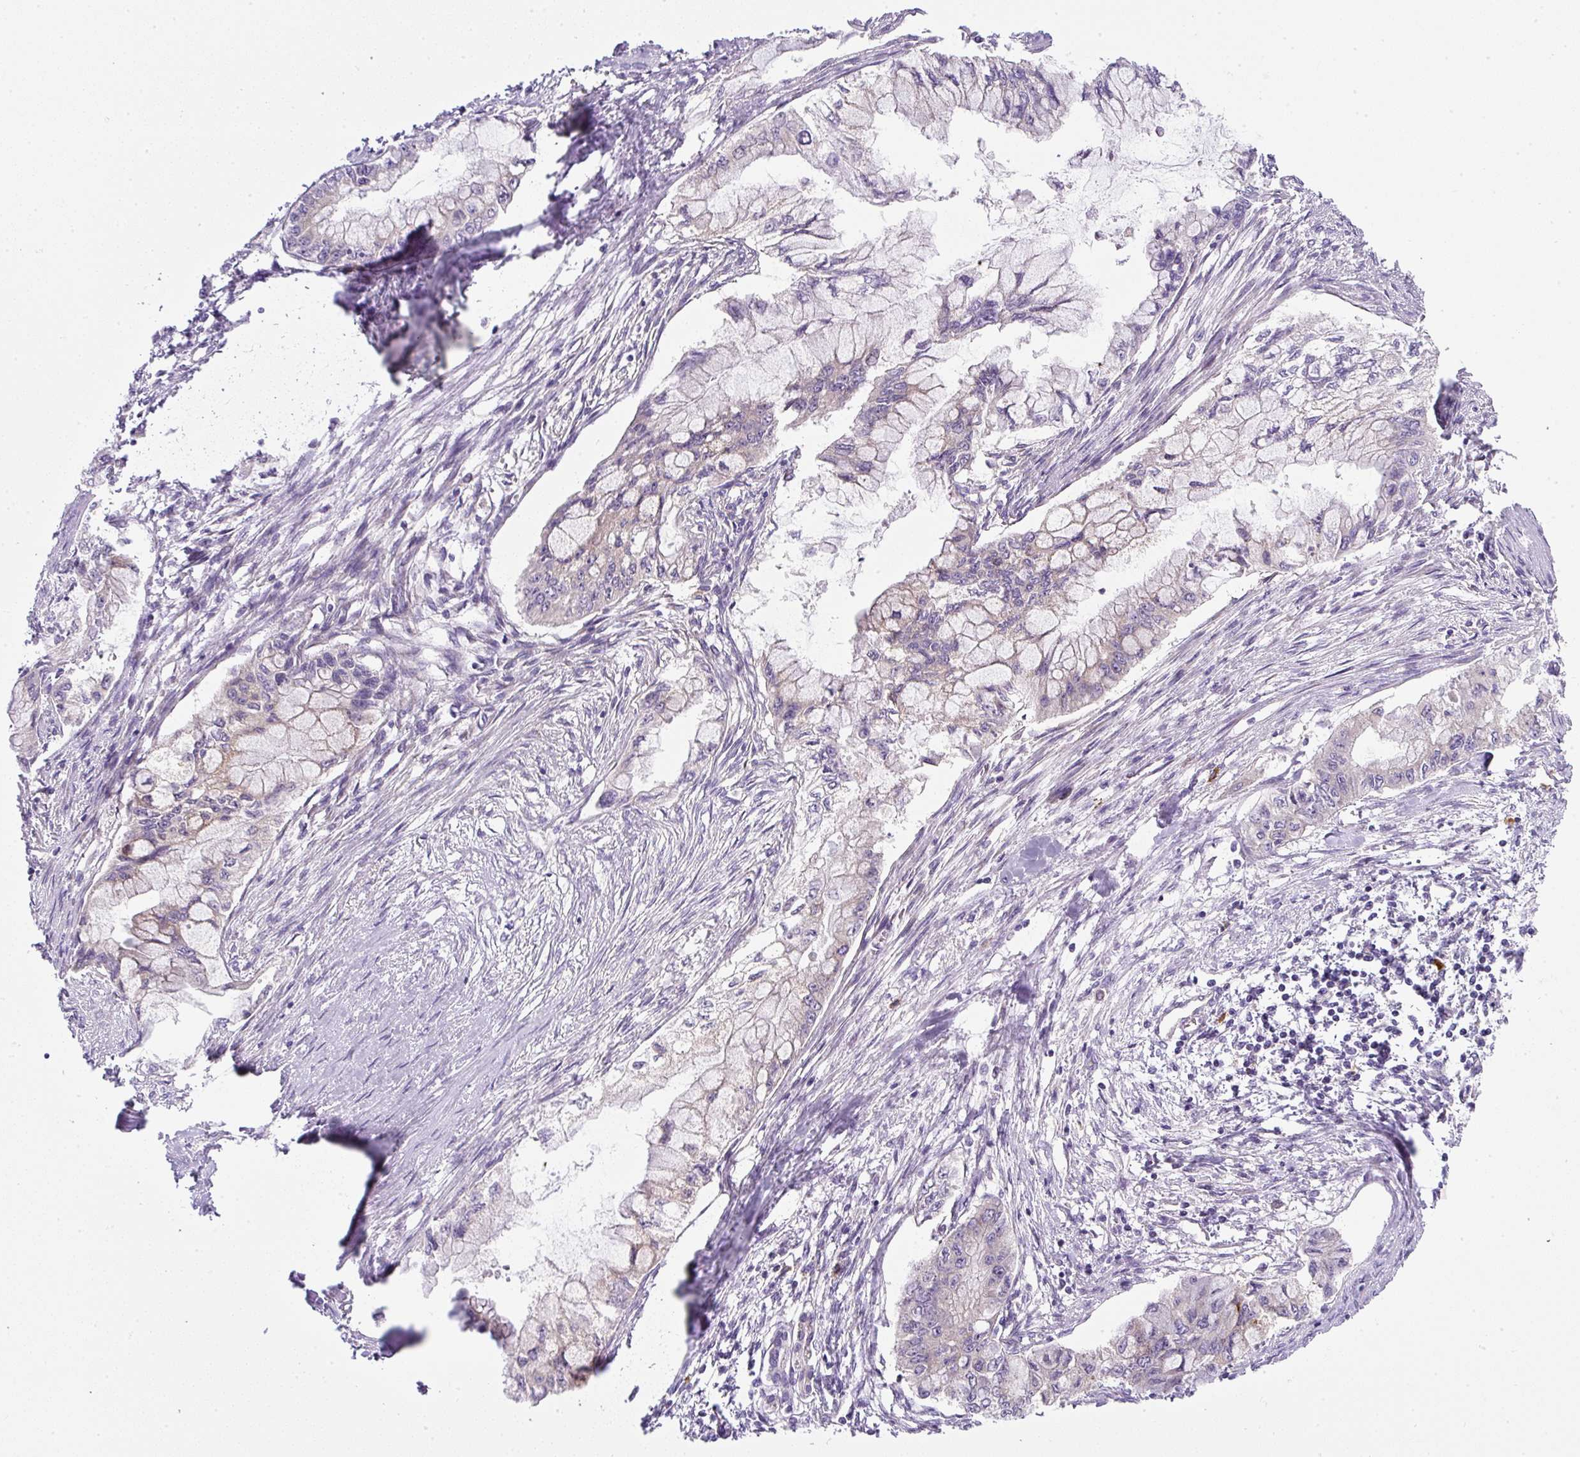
{"staining": {"intensity": "negative", "quantity": "none", "location": "none"}, "tissue": "pancreatic cancer", "cell_type": "Tumor cells", "image_type": "cancer", "snomed": [{"axis": "morphology", "description": "Adenocarcinoma, NOS"}, {"axis": "topography", "description": "Pancreas"}], "caption": "This is a micrograph of immunohistochemistry (IHC) staining of adenocarcinoma (pancreatic), which shows no positivity in tumor cells.", "gene": "MLX", "patient": {"sex": "male", "age": 48}}